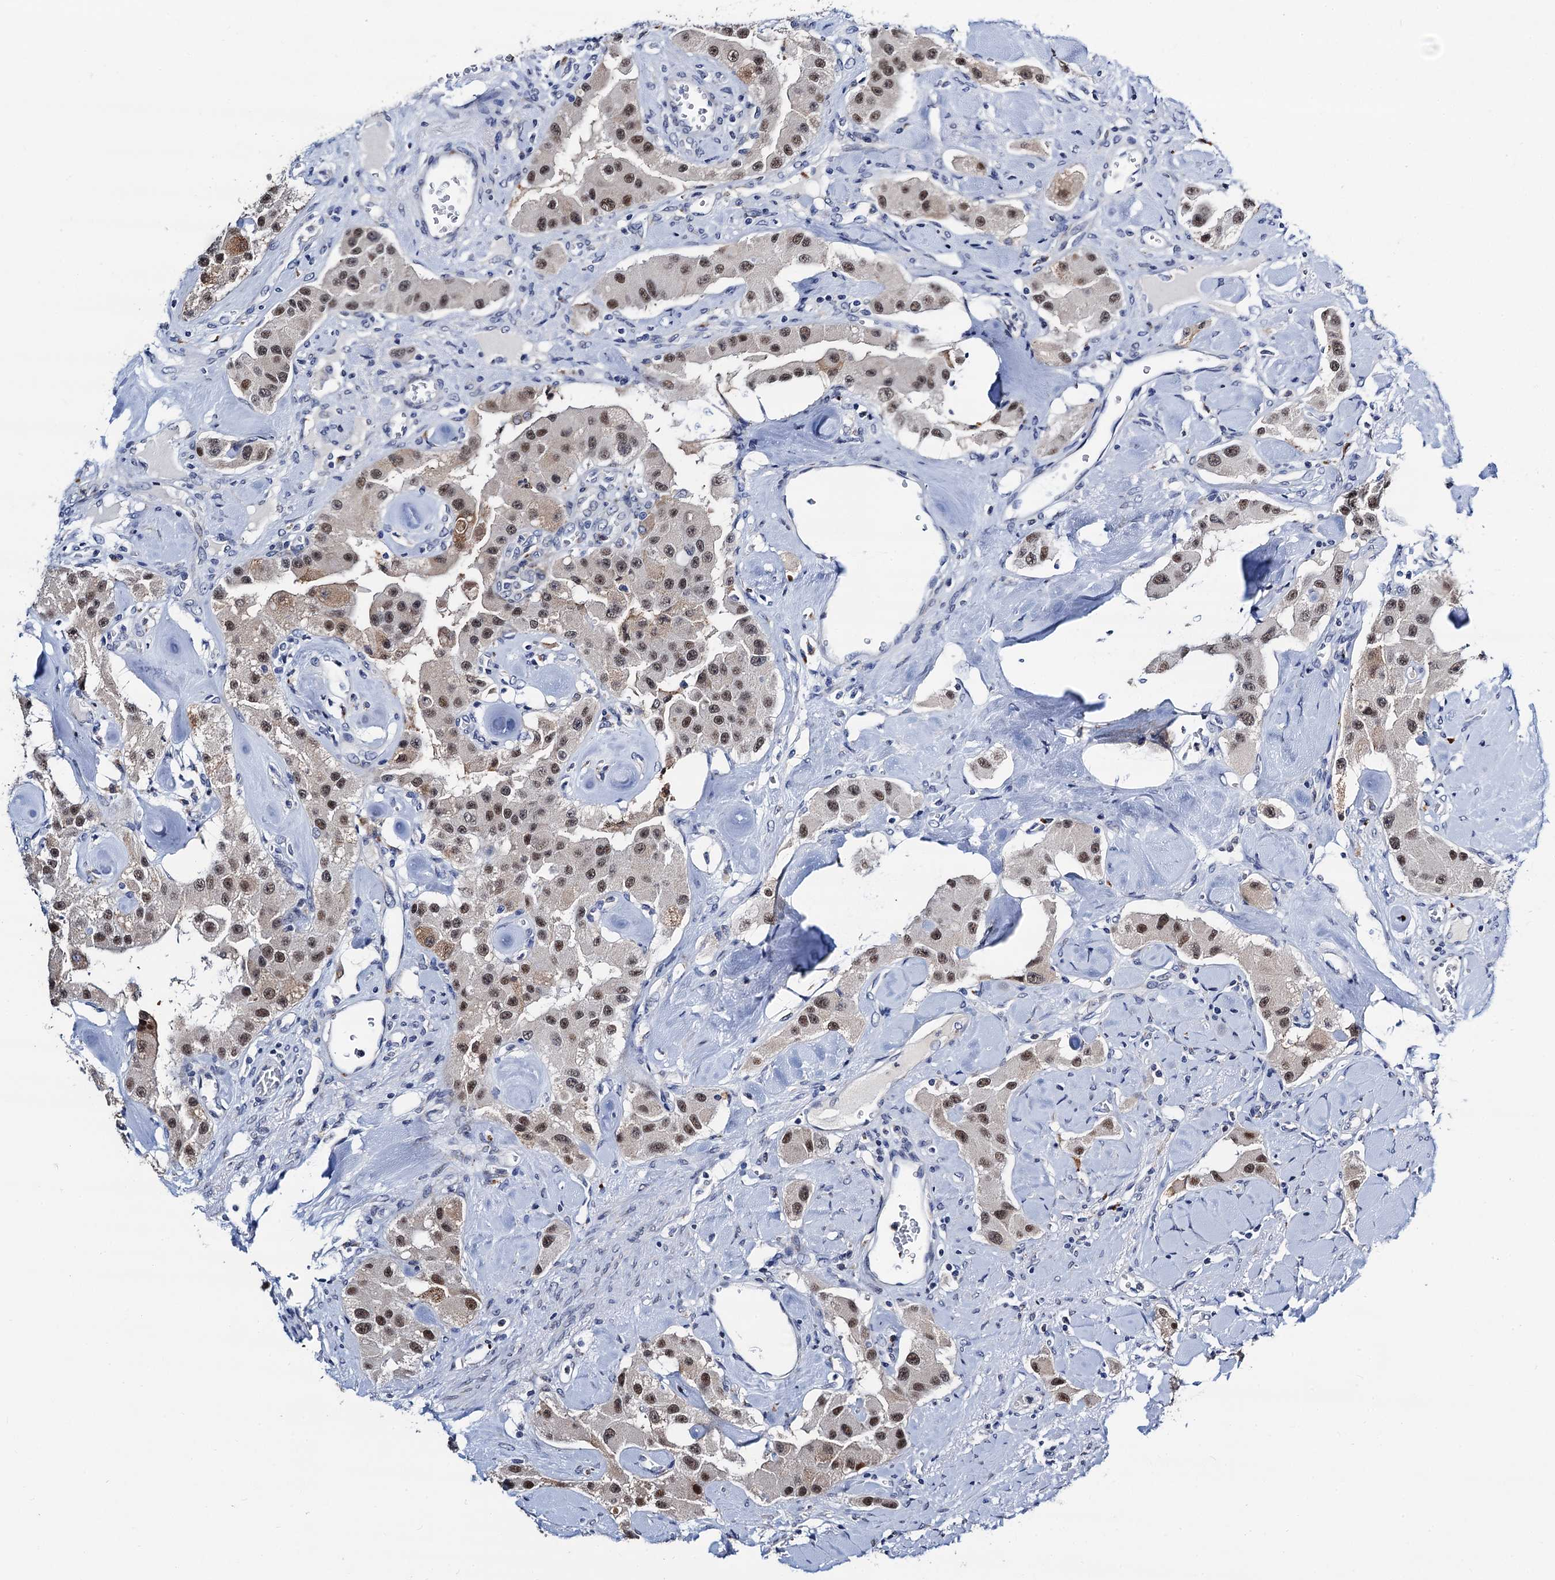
{"staining": {"intensity": "moderate", "quantity": ">75%", "location": "nuclear"}, "tissue": "carcinoid", "cell_type": "Tumor cells", "image_type": "cancer", "snomed": [{"axis": "morphology", "description": "Carcinoid, malignant, NOS"}, {"axis": "topography", "description": "Pancreas"}], "caption": "IHC (DAB (3,3'-diaminobenzidine)) staining of carcinoid (malignant) displays moderate nuclear protein expression in about >75% of tumor cells.", "gene": "SLC7A10", "patient": {"sex": "male", "age": 41}}